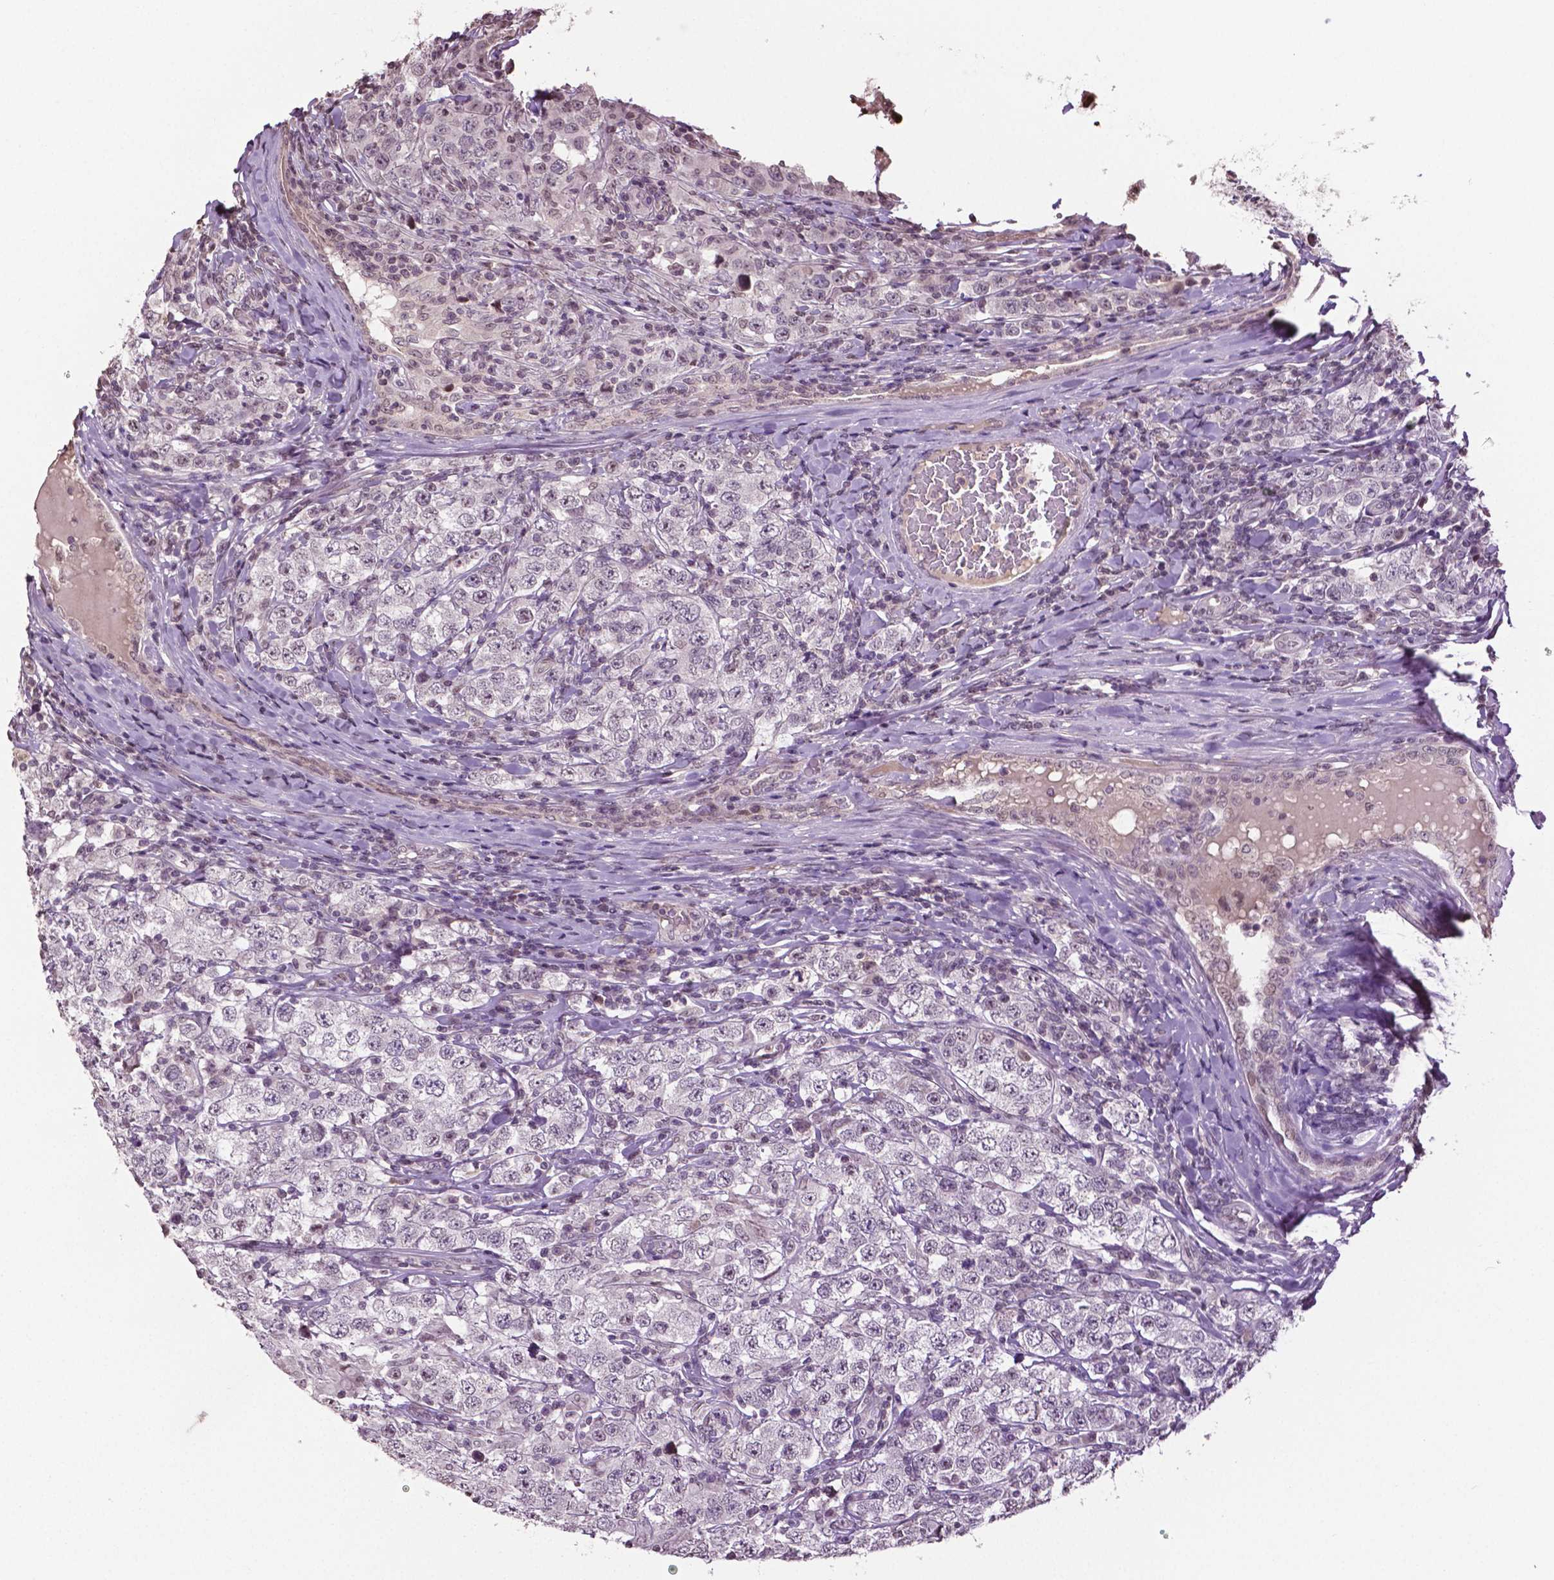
{"staining": {"intensity": "negative", "quantity": "none", "location": "none"}, "tissue": "testis cancer", "cell_type": "Tumor cells", "image_type": "cancer", "snomed": [{"axis": "morphology", "description": "Seminoma, NOS"}, {"axis": "morphology", "description": "Carcinoma, Embryonal, NOS"}, {"axis": "topography", "description": "Testis"}], "caption": "The IHC micrograph has no significant staining in tumor cells of testis seminoma tissue.", "gene": "DLX5", "patient": {"sex": "male", "age": 41}}